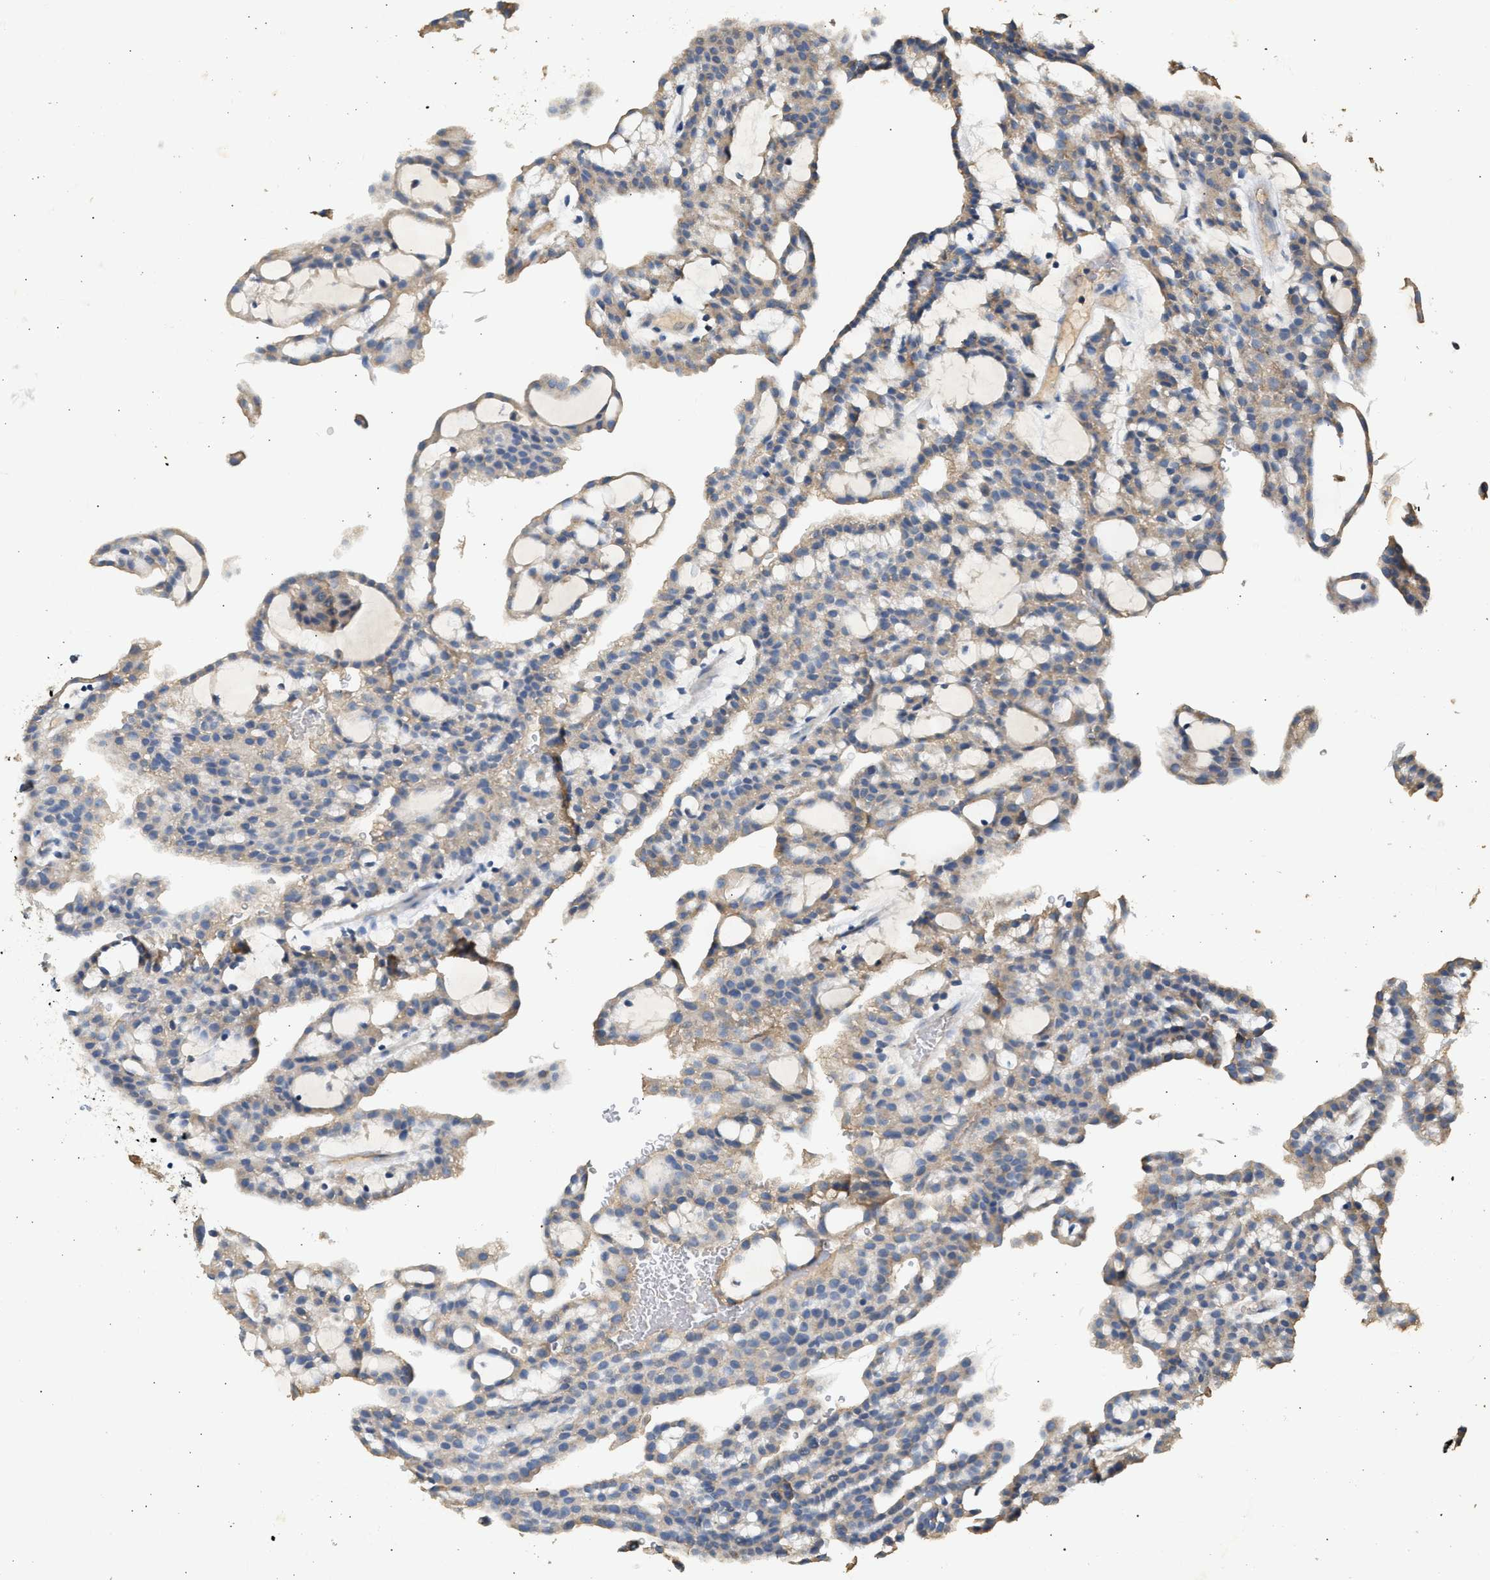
{"staining": {"intensity": "weak", "quantity": ">75%", "location": "cytoplasmic/membranous"}, "tissue": "renal cancer", "cell_type": "Tumor cells", "image_type": "cancer", "snomed": [{"axis": "morphology", "description": "Adenocarcinoma, NOS"}, {"axis": "topography", "description": "Kidney"}], "caption": "Brown immunohistochemical staining in renal cancer (adenocarcinoma) shows weak cytoplasmic/membranous positivity in approximately >75% of tumor cells.", "gene": "WDR31", "patient": {"sex": "male", "age": 63}}